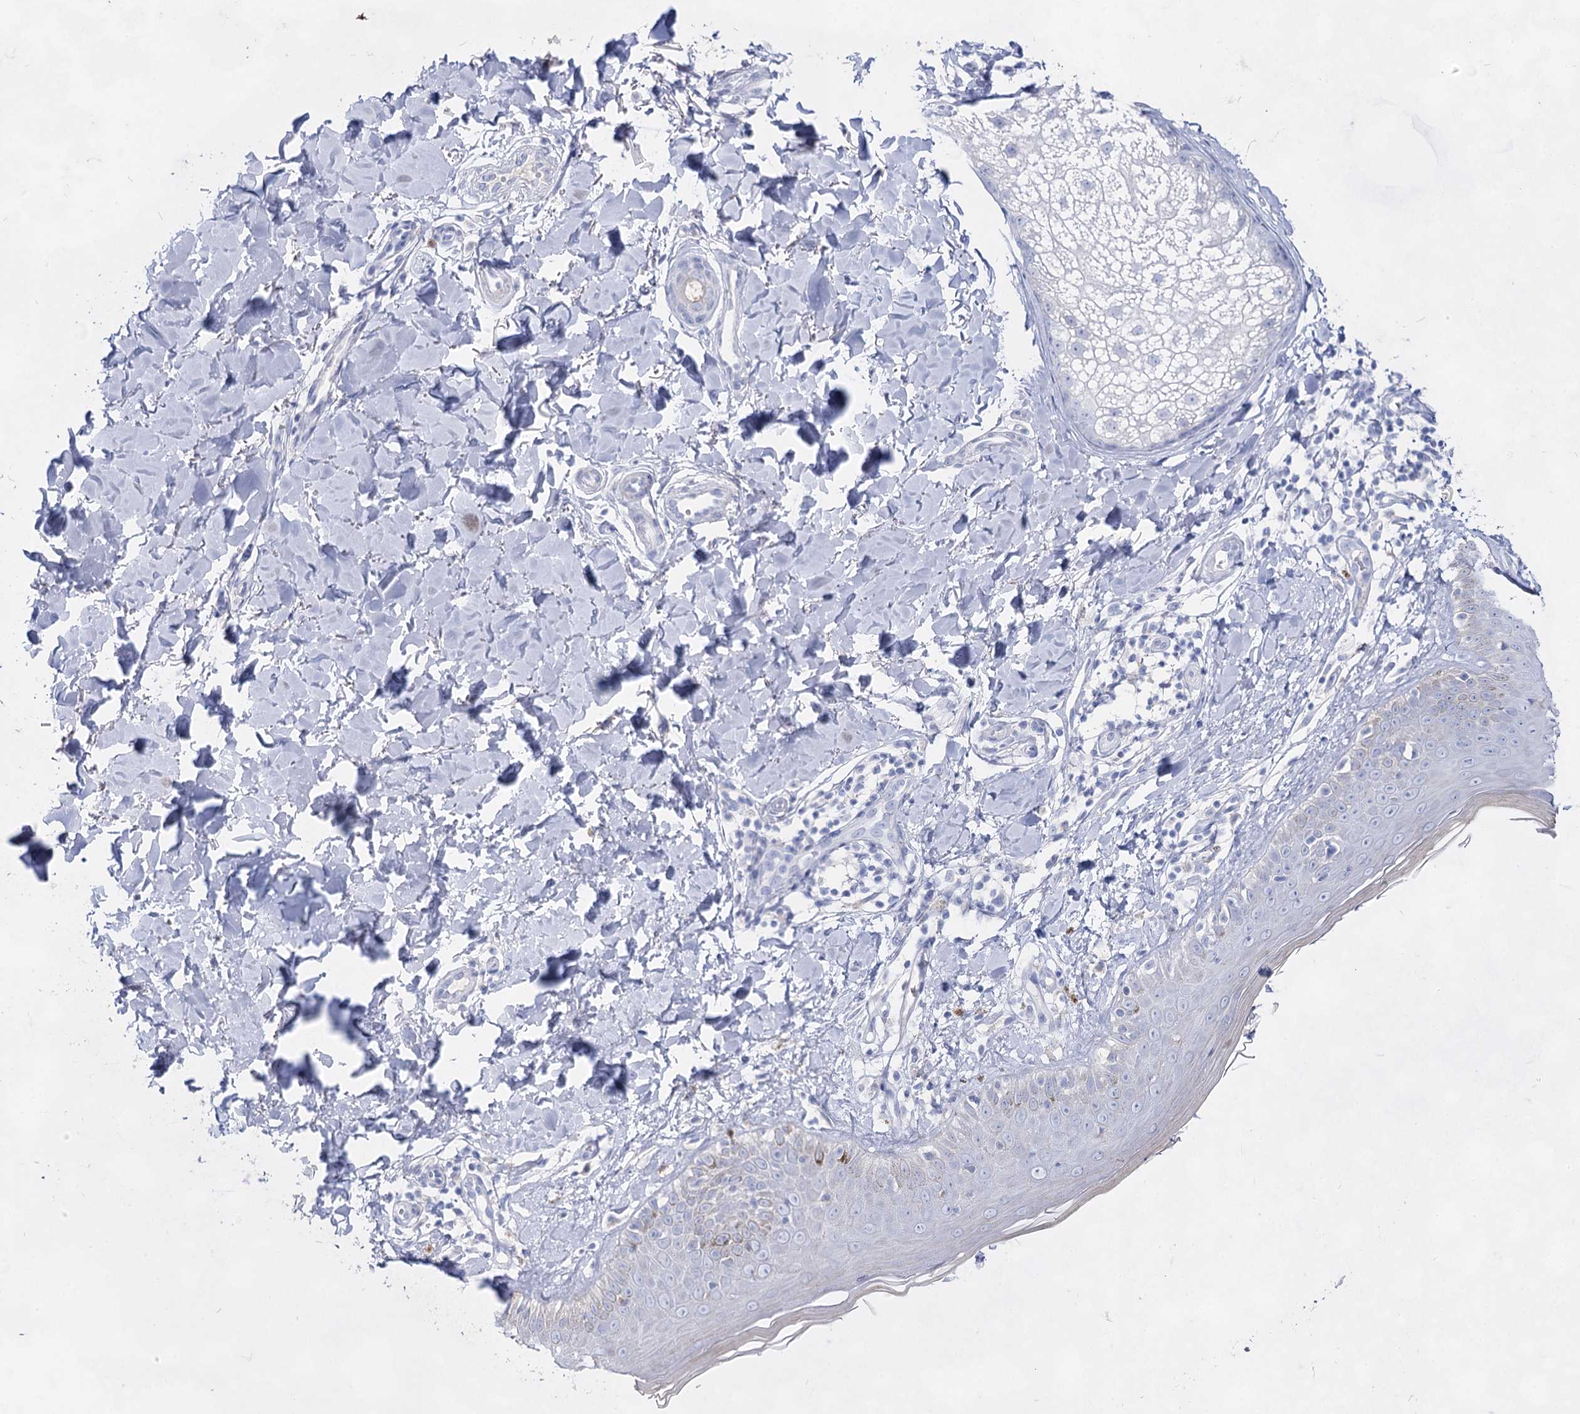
{"staining": {"intensity": "negative", "quantity": "none", "location": "none"}, "tissue": "skin", "cell_type": "Fibroblasts", "image_type": "normal", "snomed": [{"axis": "morphology", "description": "Normal tissue, NOS"}, {"axis": "topography", "description": "Skin"}], "caption": "IHC histopathology image of normal human skin stained for a protein (brown), which exhibits no expression in fibroblasts. (DAB immunohistochemistry with hematoxylin counter stain).", "gene": "ACRV1", "patient": {"sex": "male", "age": 52}}